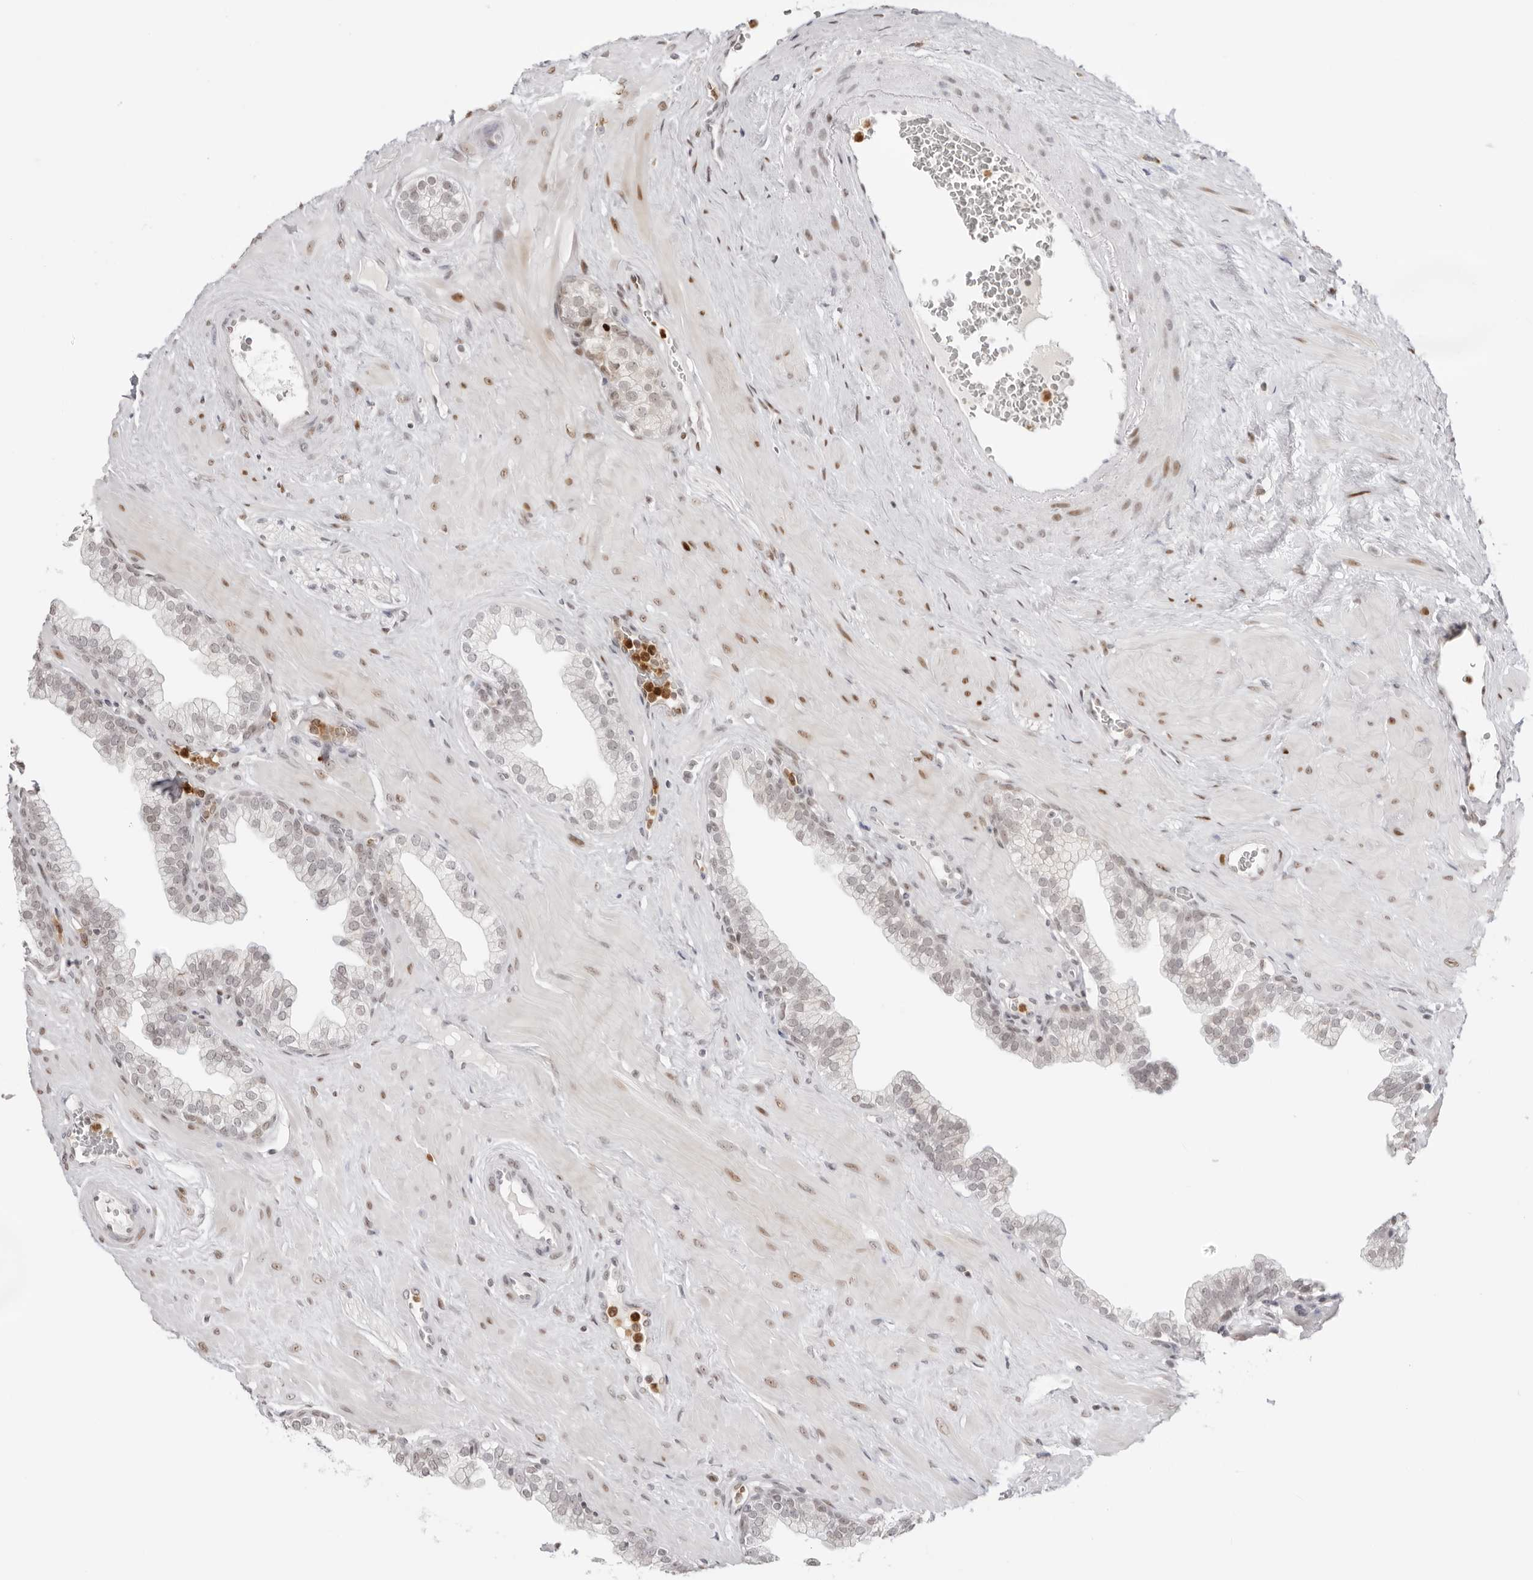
{"staining": {"intensity": "weak", "quantity": "<25%", "location": "nuclear"}, "tissue": "prostate", "cell_type": "Glandular cells", "image_type": "normal", "snomed": [{"axis": "morphology", "description": "Normal tissue, NOS"}, {"axis": "morphology", "description": "Urothelial carcinoma, Low grade"}, {"axis": "topography", "description": "Urinary bladder"}, {"axis": "topography", "description": "Prostate"}], "caption": "The image reveals no staining of glandular cells in unremarkable prostate.", "gene": "RNF146", "patient": {"sex": "male", "age": 60}}